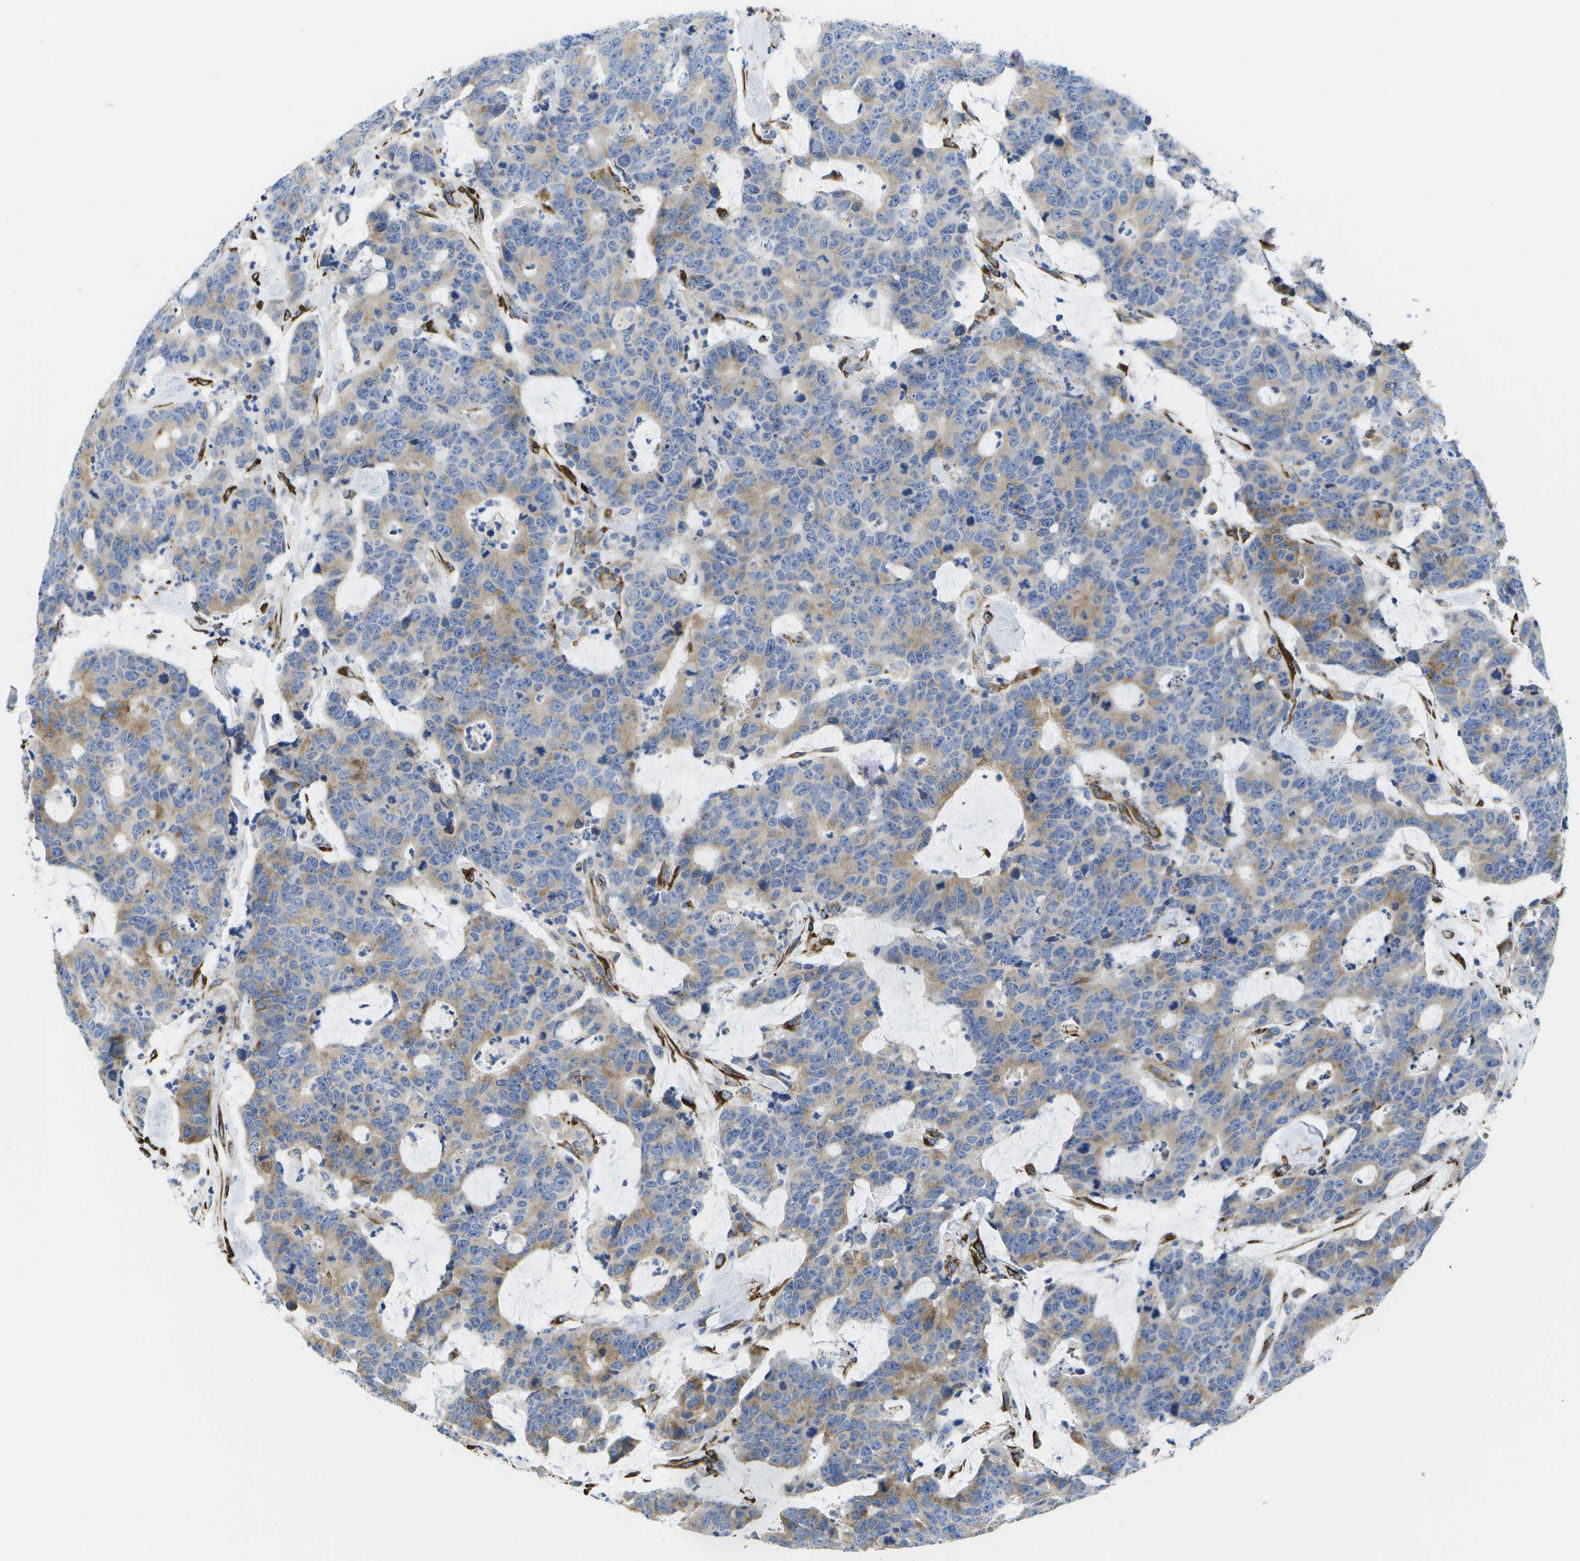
{"staining": {"intensity": "moderate", "quantity": "<25%", "location": "cytoplasmic/membranous"}, "tissue": "colorectal cancer", "cell_type": "Tumor cells", "image_type": "cancer", "snomed": [{"axis": "morphology", "description": "Adenocarcinoma, NOS"}, {"axis": "topography", "description": "Colon"}], "caption": "The micrograph shows immunohistochemical staining of colorectal adenocarcinoma. There is moderate cytoplasmic/membranous positivity is present in approximately <25% of tumor cells. (DAB IHC with brightfield microscopy, high magnification).", "gene": "ZDHHC17", "patient": {"sex": "female", "age": 86}}